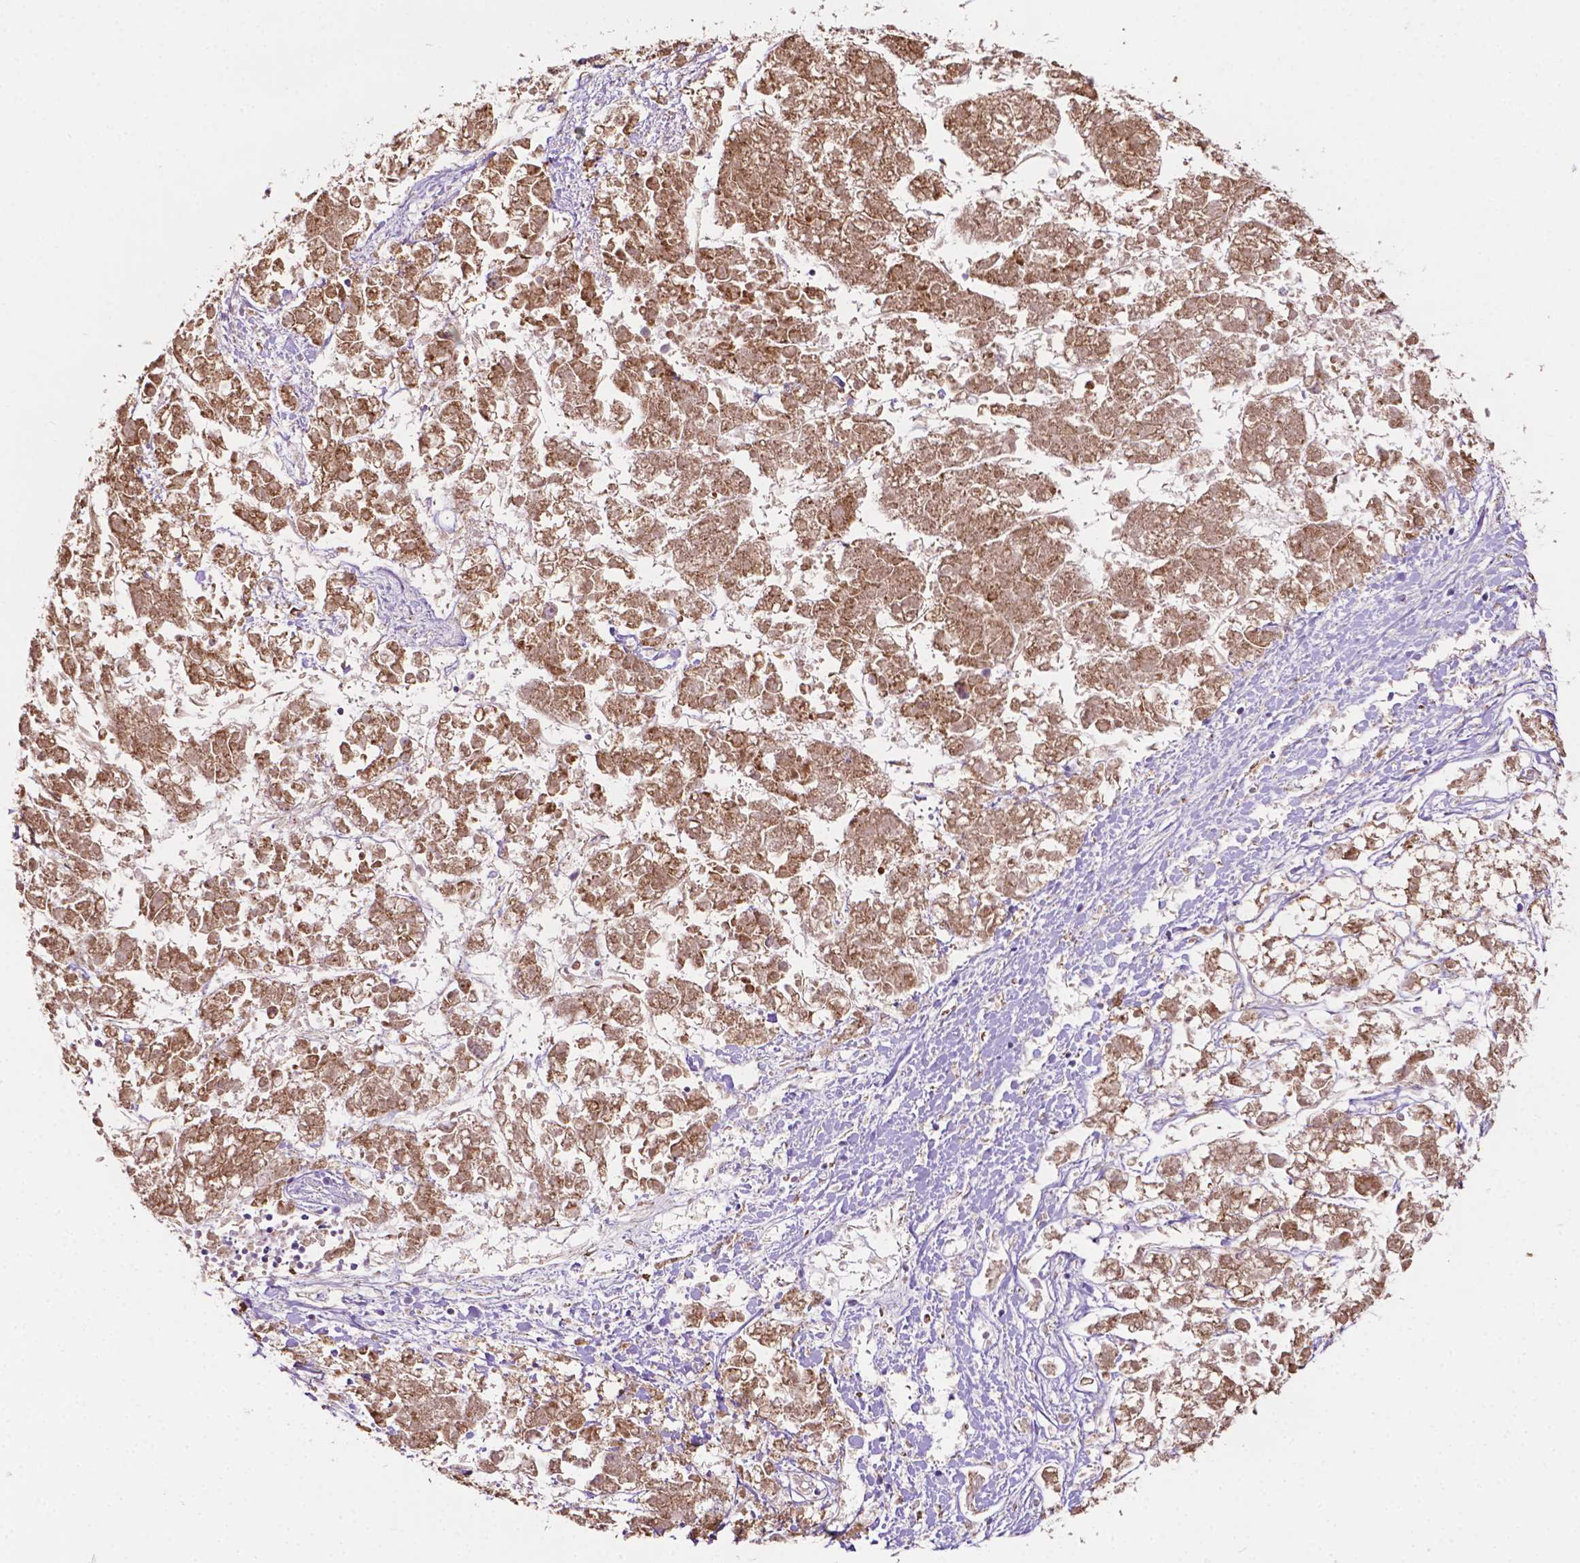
{"staining": {"intensity": "moderate", "quantity": ">75%", "location": "cytoplasmic/membranous"}, "tissue": "liver cancer", "cell_type": "Tumor cells", "image_type": "cancer", "snomed": [{"axis": "morphology", "description": "Carcinoma, Hepatocellular, NOS"}, {"axis": "topography", "description": "Liver"}], "caption": "IHC (DAB (3,3'-diaminobenzidine)) staining of liver hepatocellular carcinoma exhibits moderate cytoplasmic/membranous protein expression in about >75% of tumor cells. The protein is stained brown, and the nuclei are stained in blue (DAB (3,3'-diaminobenzidine) IHC with brightfield microscopy, high magnification).", "gene": "ILVBL", "patient": {"sex": "male", "age": 56}}